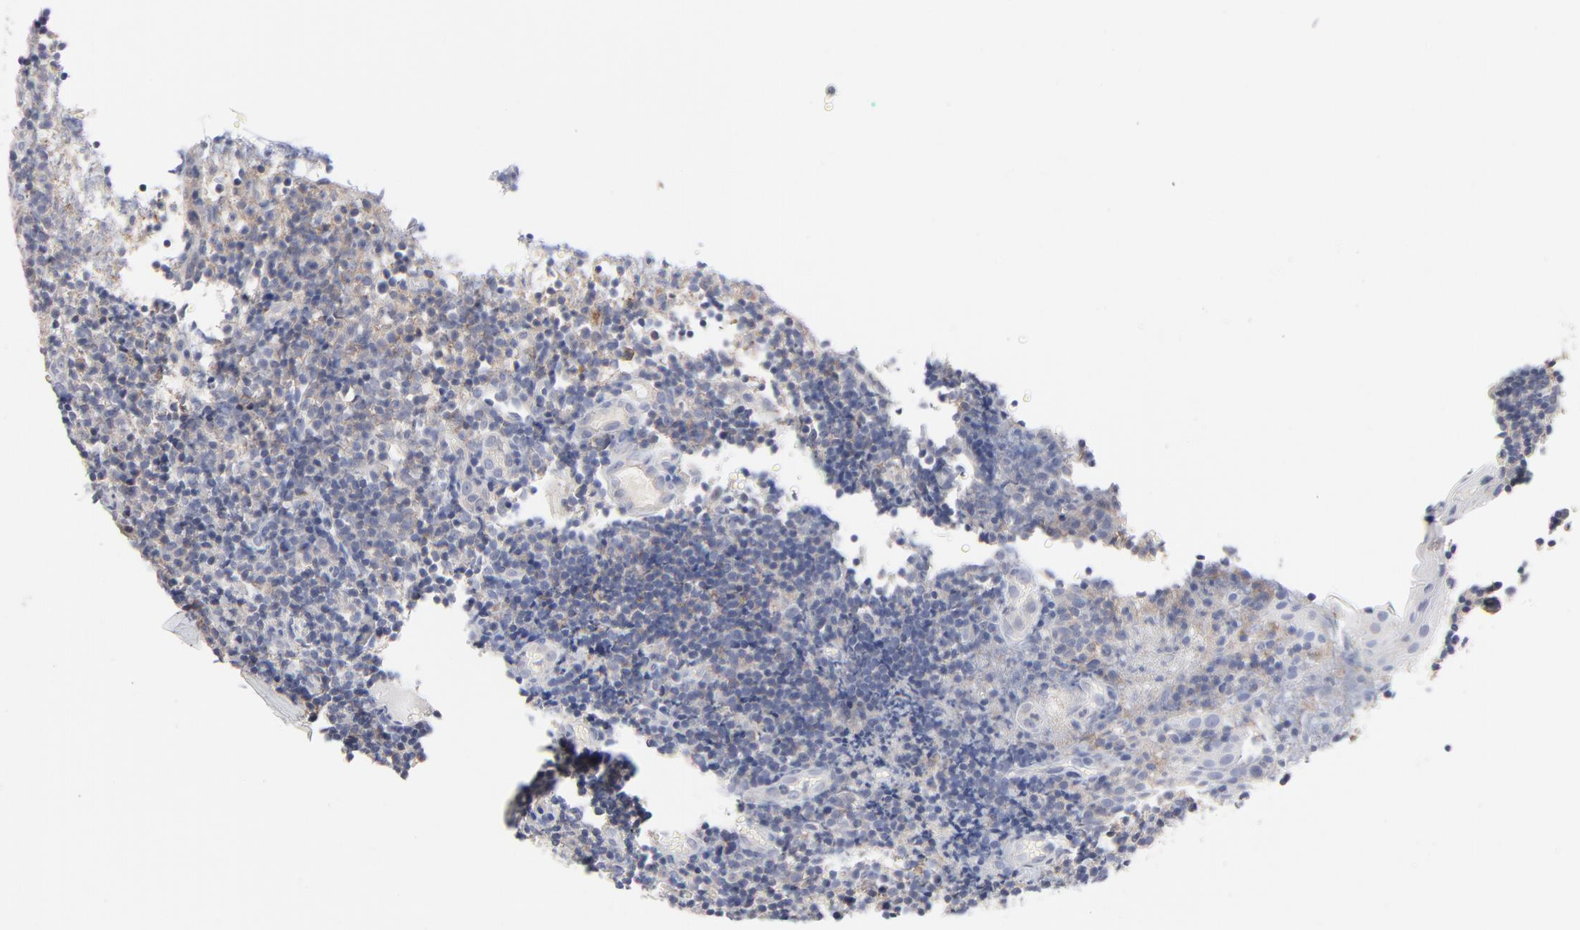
{"staining": {"intensity": "weak", "quantity": ">75%", "location": "cytoplasmic/membranous"}, "tissue": "tonsil", "cell_type": "Germinal center cells", "image_type": "normal", "snomed": [{"axis": "morphology", "description": "Normal tissue, NOS"}, {"axis": "topography", "description": "Tonsil"}], "caption": "DAB immunohistochemical staining of unremarkable tonsil shows weak cytoplasmic/membranous protein staining in approximately >75% of germinal center cells. The staining was performed using DAB to visualize the protein expression in brown, while the nuclei were stained in blue with hematoxylin (Magnification: 20x).", "gene": "SLC16A1", "patient": {"sex": "female", "age": 40}}